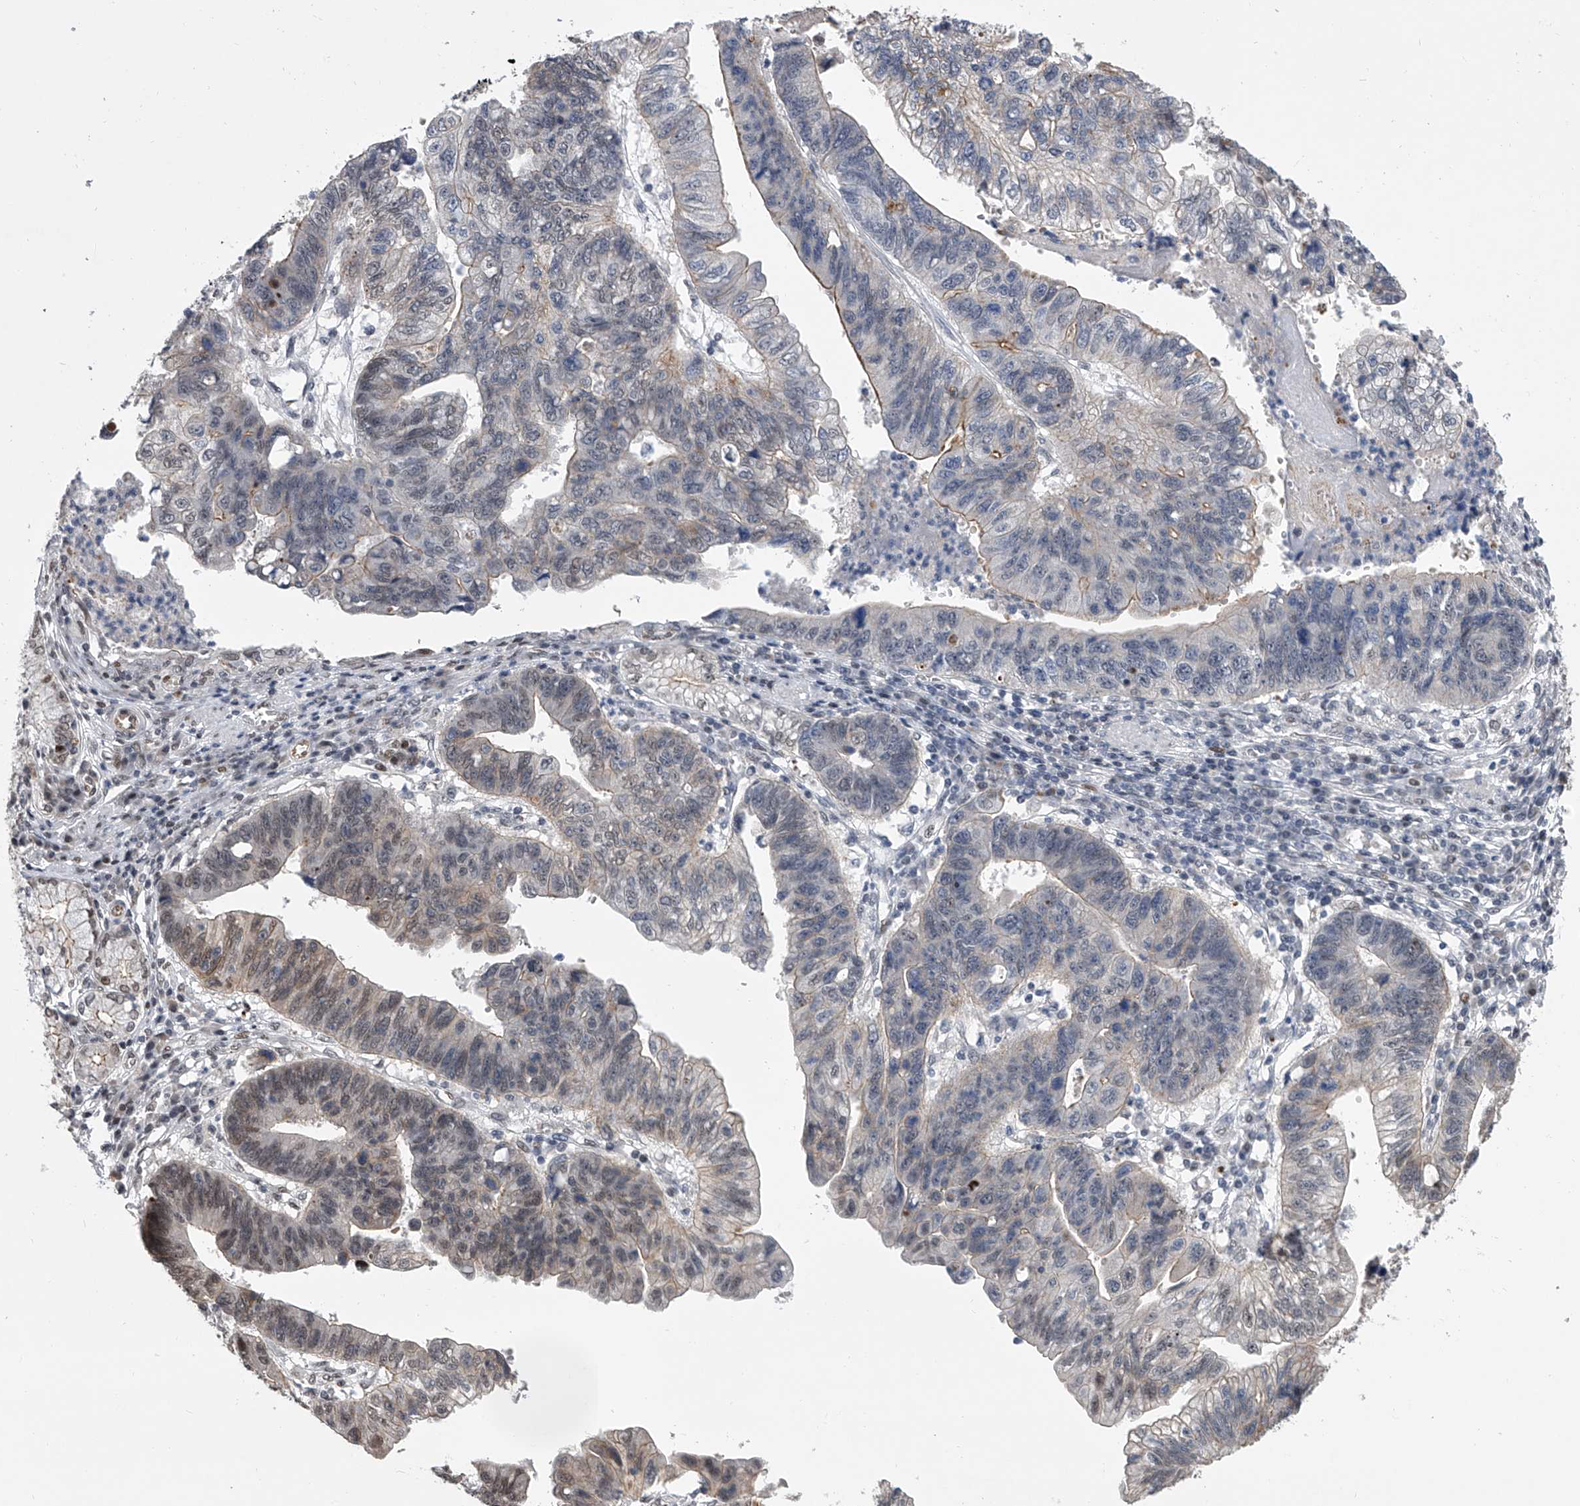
{"staining": {"intensity": "weak", "quantity": "25%-75%", "location": "cytoplasmic/membranous,nuclear"}, "tissue": "stomach cancer", "cell_type": "Tumor cells", "image_type": "cancer", "snomed": [{"axis": "morphology", "description": "Adenocarcinoma, NOS"}, {"axis": "topography", "description": "Stomach"}], "caption": "Weak cytoplasmic/membranous and nuclear protein positivity is appreciated in approximately 25%-75% of tumor cells in stomach cancer. The staining was performed using DAB to visualize the protein expression in brown, while the nuclei were stained in blue with hematoxylin (Magnification: 20x).", "gene": "ZNF426", "patient": {"sex": "male", "age": 59}}